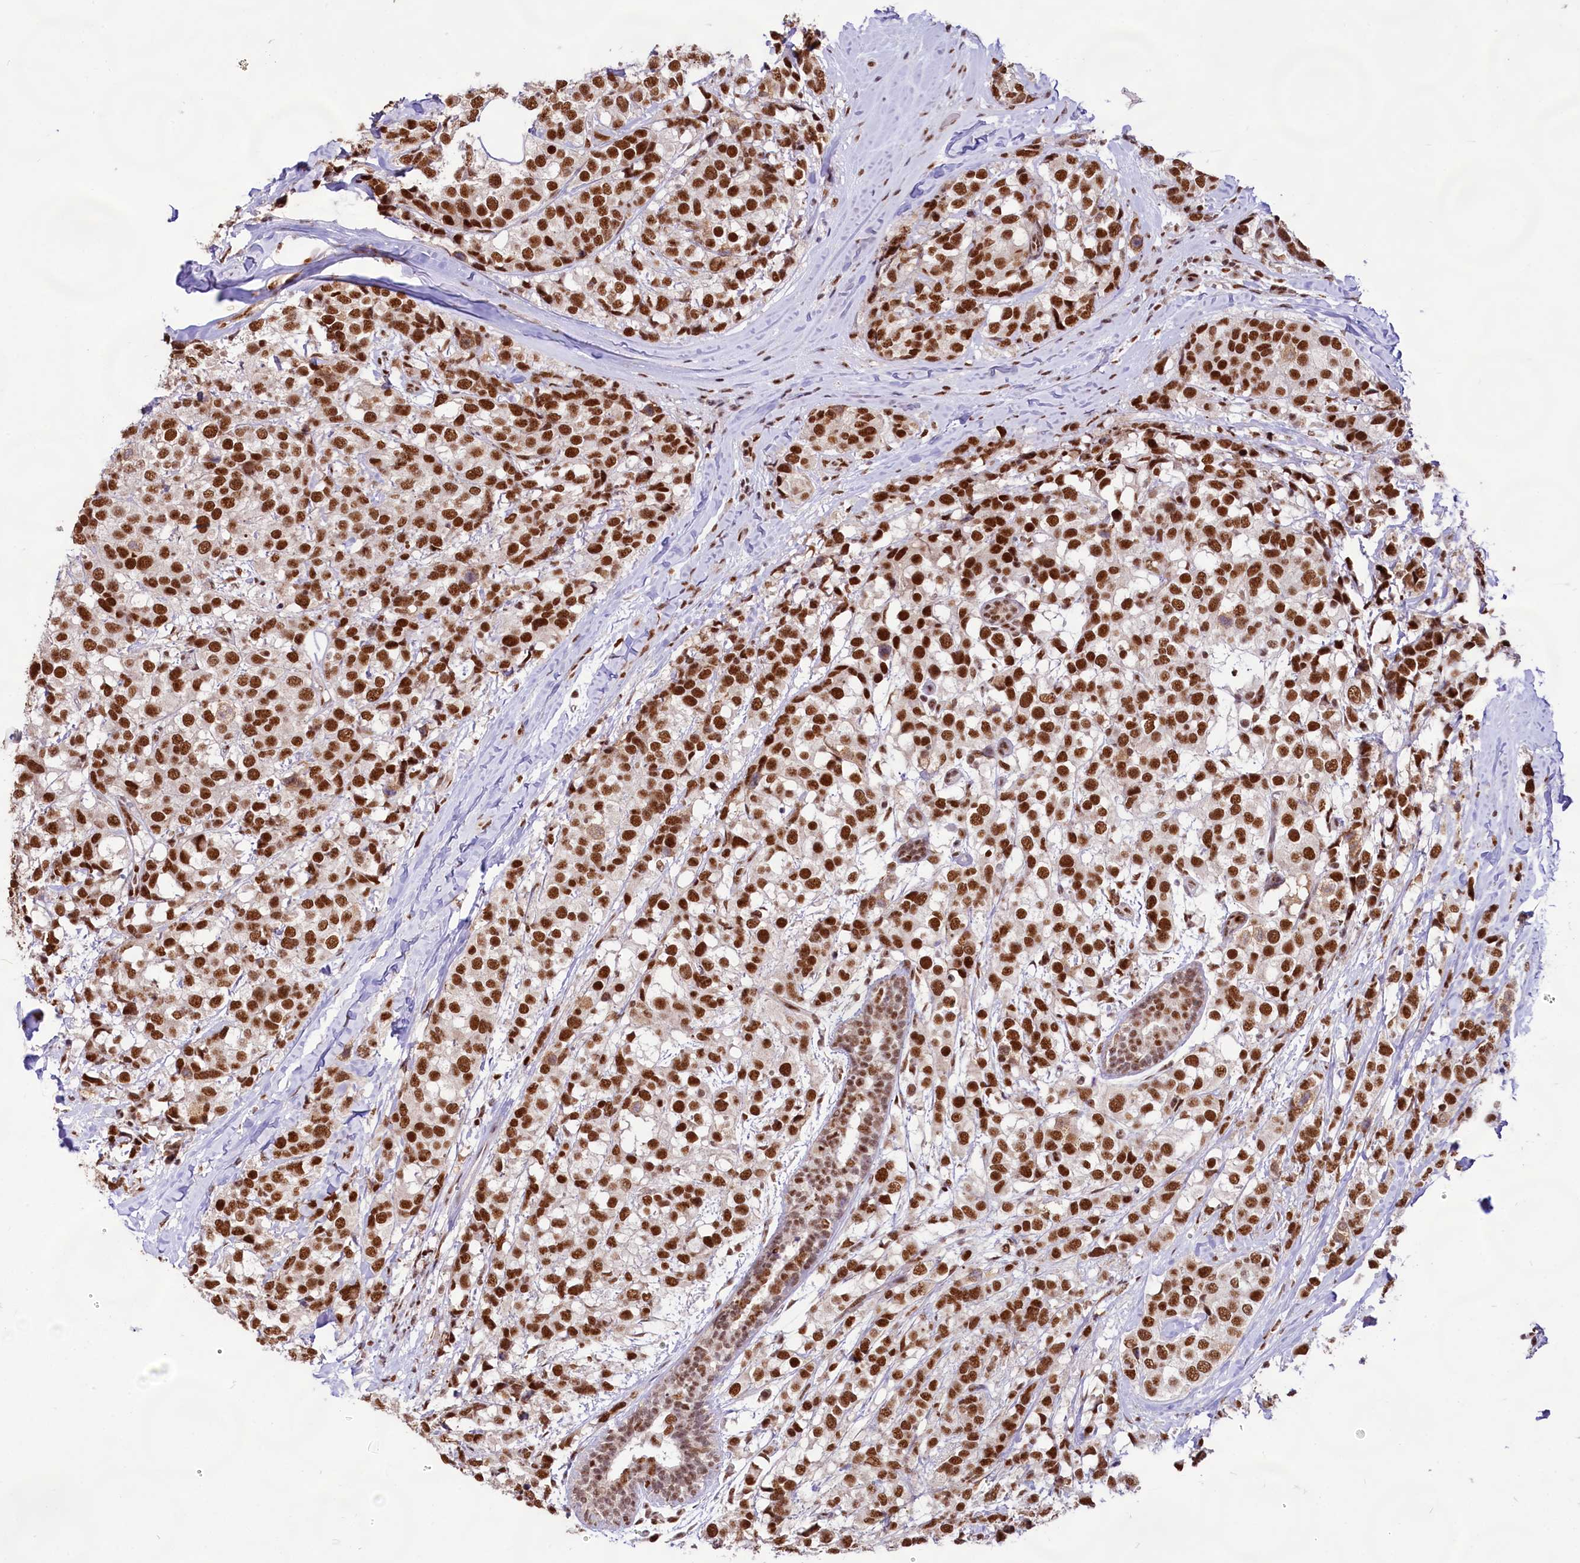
{"staining": {"intensity": "strong", "quantity": ">75%", "location": "nuclear"}, "tissue": "breast cancer", "cell_type": "Tumor cells", "image_type": "cancer", "snomed": [{"axis": "morphology", "description": "Lobular carcinoma"}, {"axis": "topography", "description": "Breast"}], "caption": "Immunohistochemistry photomicrograph of lobular carcinoma (breast) stained for a protein (brown), which exhibits high levels of strong nuclear staining in approximately >75% of tumor cells.", "gene": "HIRA", "patient": {"sex": "female", "age": 59}}